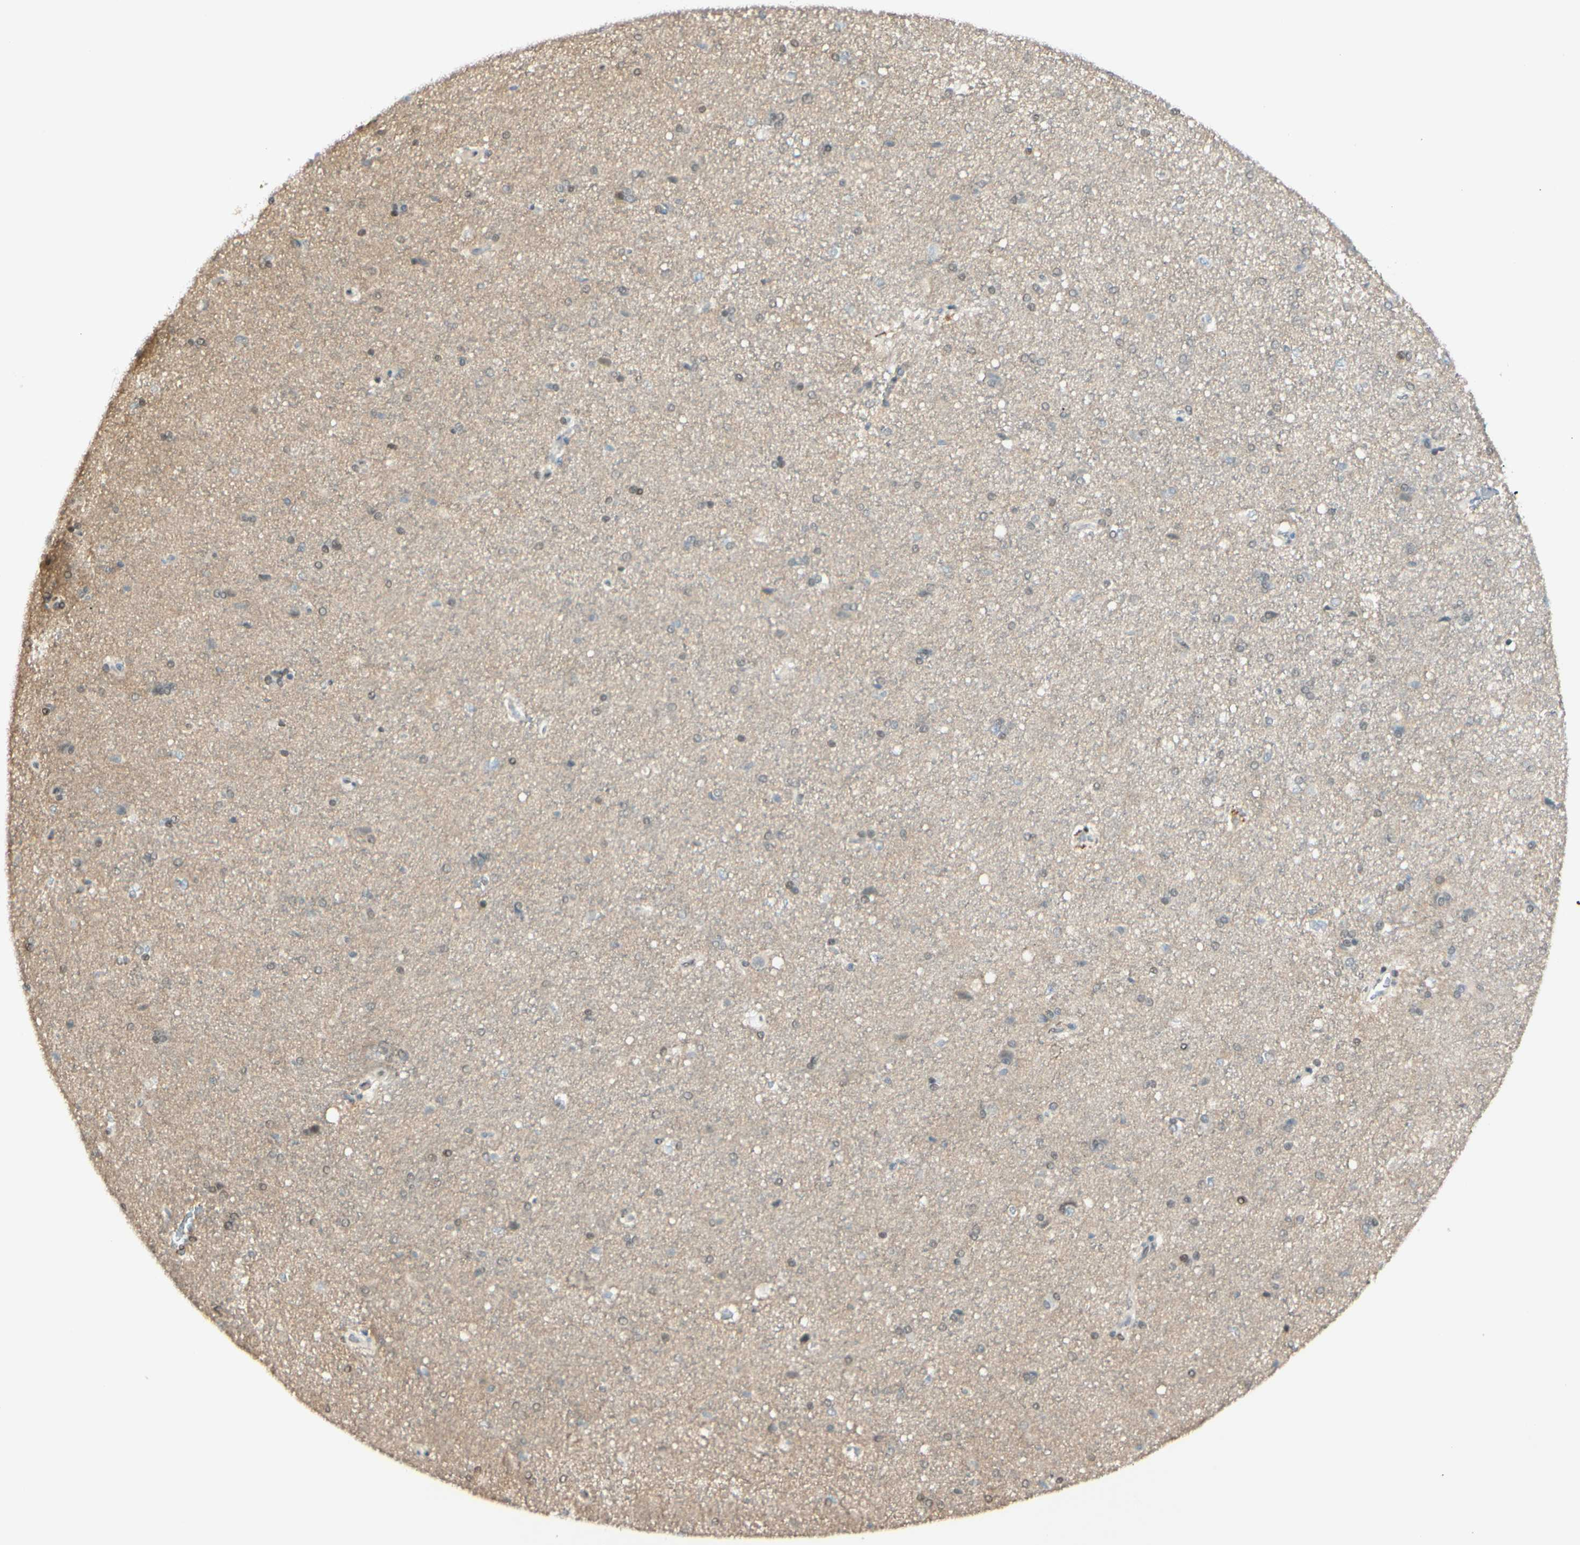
{"staining": {"intensity": "negative", "quantity": "none", "location": "none"}, "tissue": "cerebral cortex", "cell_type": "Endothelial cells", "image_type": "normal", "snomed": [{"axis": "morphology", "description": "Normal tissue, NOS"}, {"axis": "topography", "description": "Cerebral cortex"}], "caption": "This is an IHC histopathology image of normal human cerebral cortex. There is no staining in endothelial cells.", "gene": "PTTG1", "patient": {"sex": "male", "age": 62}}